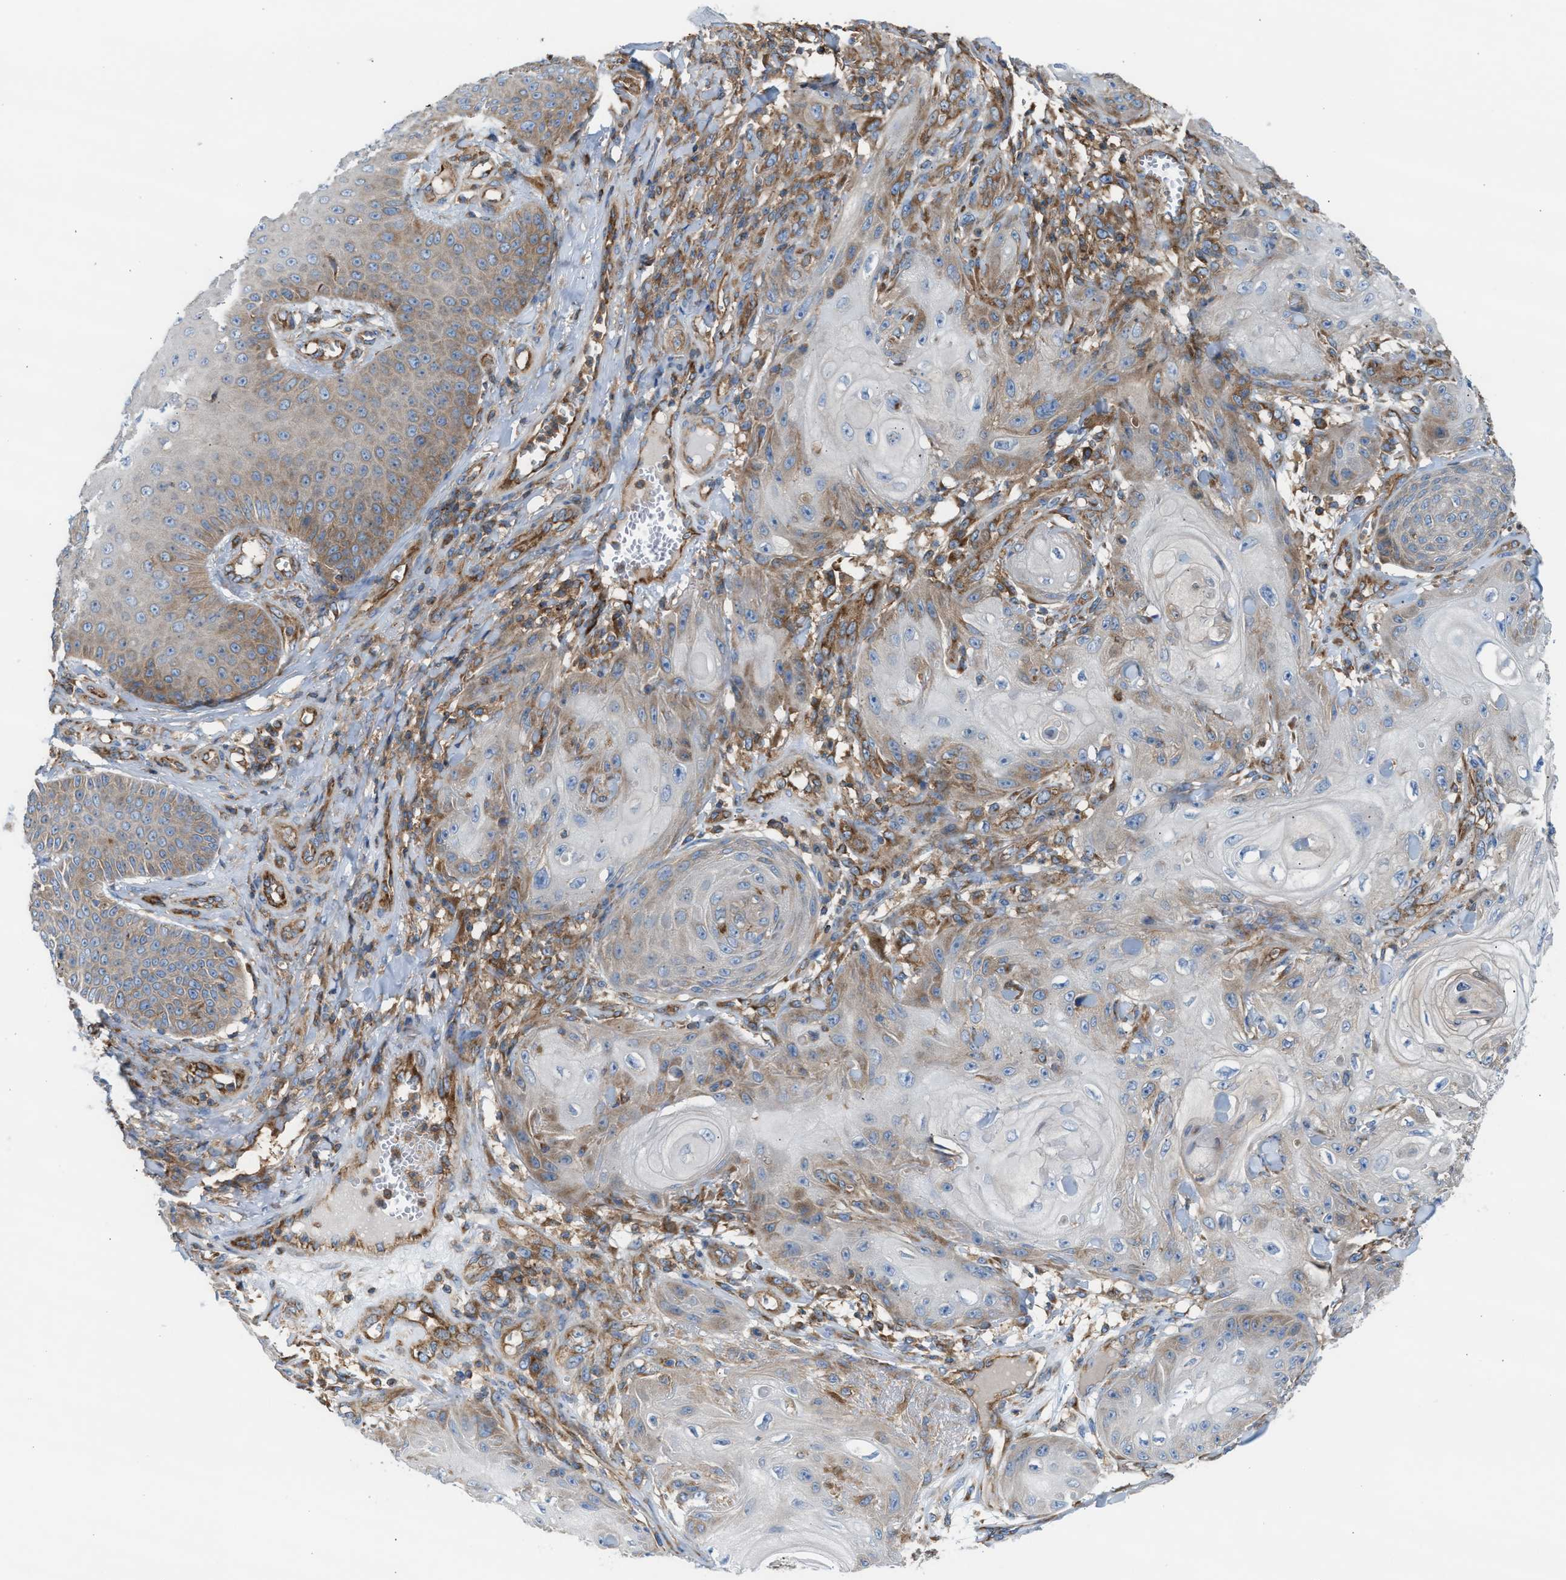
{"staining": {"intensity": "weak", "quantity": "25%-75%", "location": "cytoplasmic/membranous"}, "tissue": "skin cancer", "cell_type": "Tumor cells", "image_type": "cancer", "snomed": [{"axis": "morphology", "description": "Squamous cell carcinoma, NOS"}, {"axis": "topography", "description": "Skin"}], "caption": "The immunohistochemical stain highlights weak cytoplasmic/membranous staining in tumor cells of skin squamous cell carcinoma tissue.", "gene": "TBC1D15", "patient": {"sex": "male", "age": 74}}